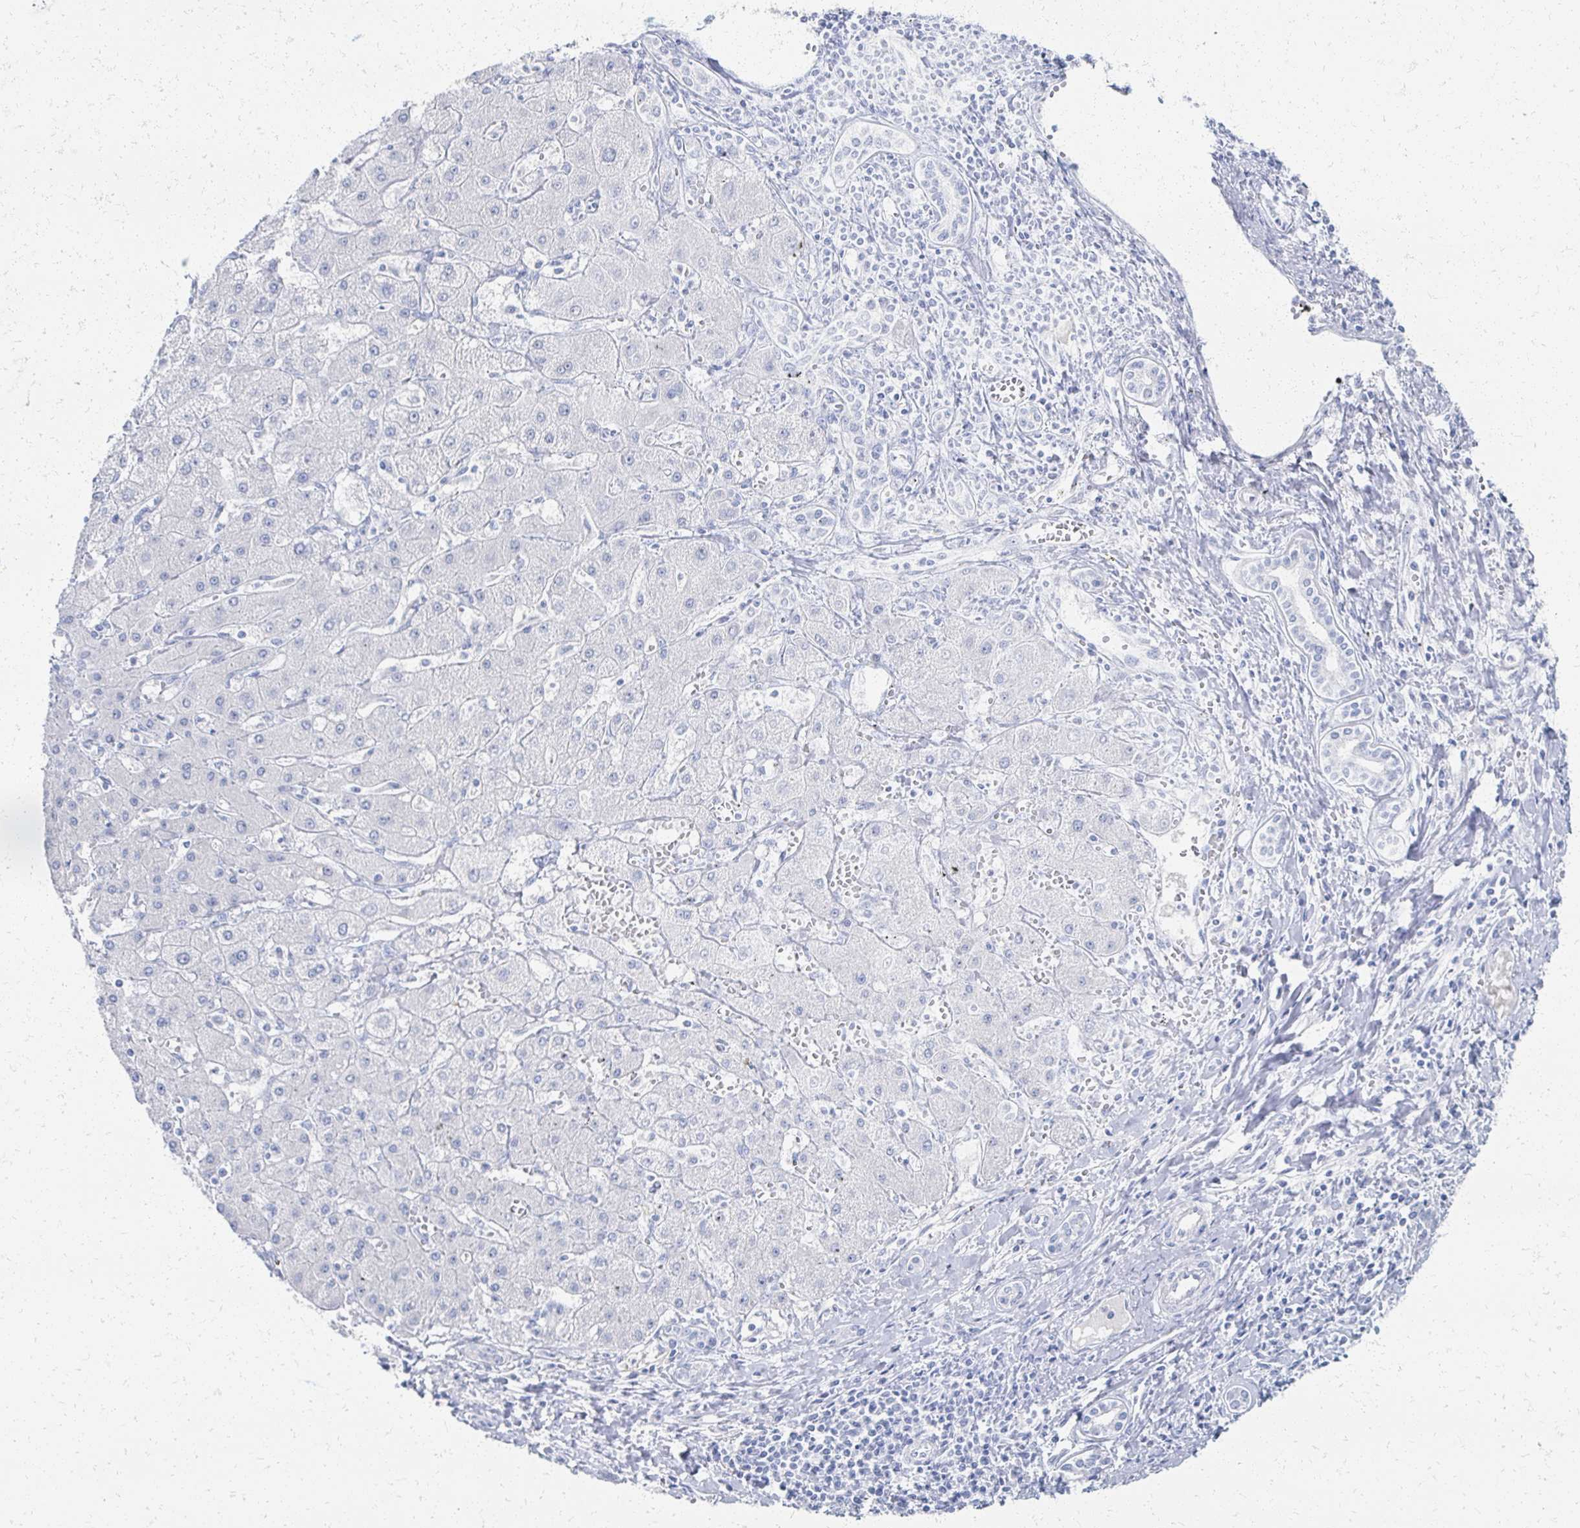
{"staining": {"intensity": "negative", "quantity": "none", "location": "none"}, "tissue": "liver cancer", "cell_type": "Tumor cells", "image_type": "cancer", "snomed": [{"axis": "morphology", "description": "Cholangiocarcinoma"}, {"axis": "topography", "description": "Liver"}], "caption": "Tumor cells are negative for brown protein staining in liver cholangiocarcinoma.", "gene": "PRR20A", "patient": {"sex": "male", "age": 59}}